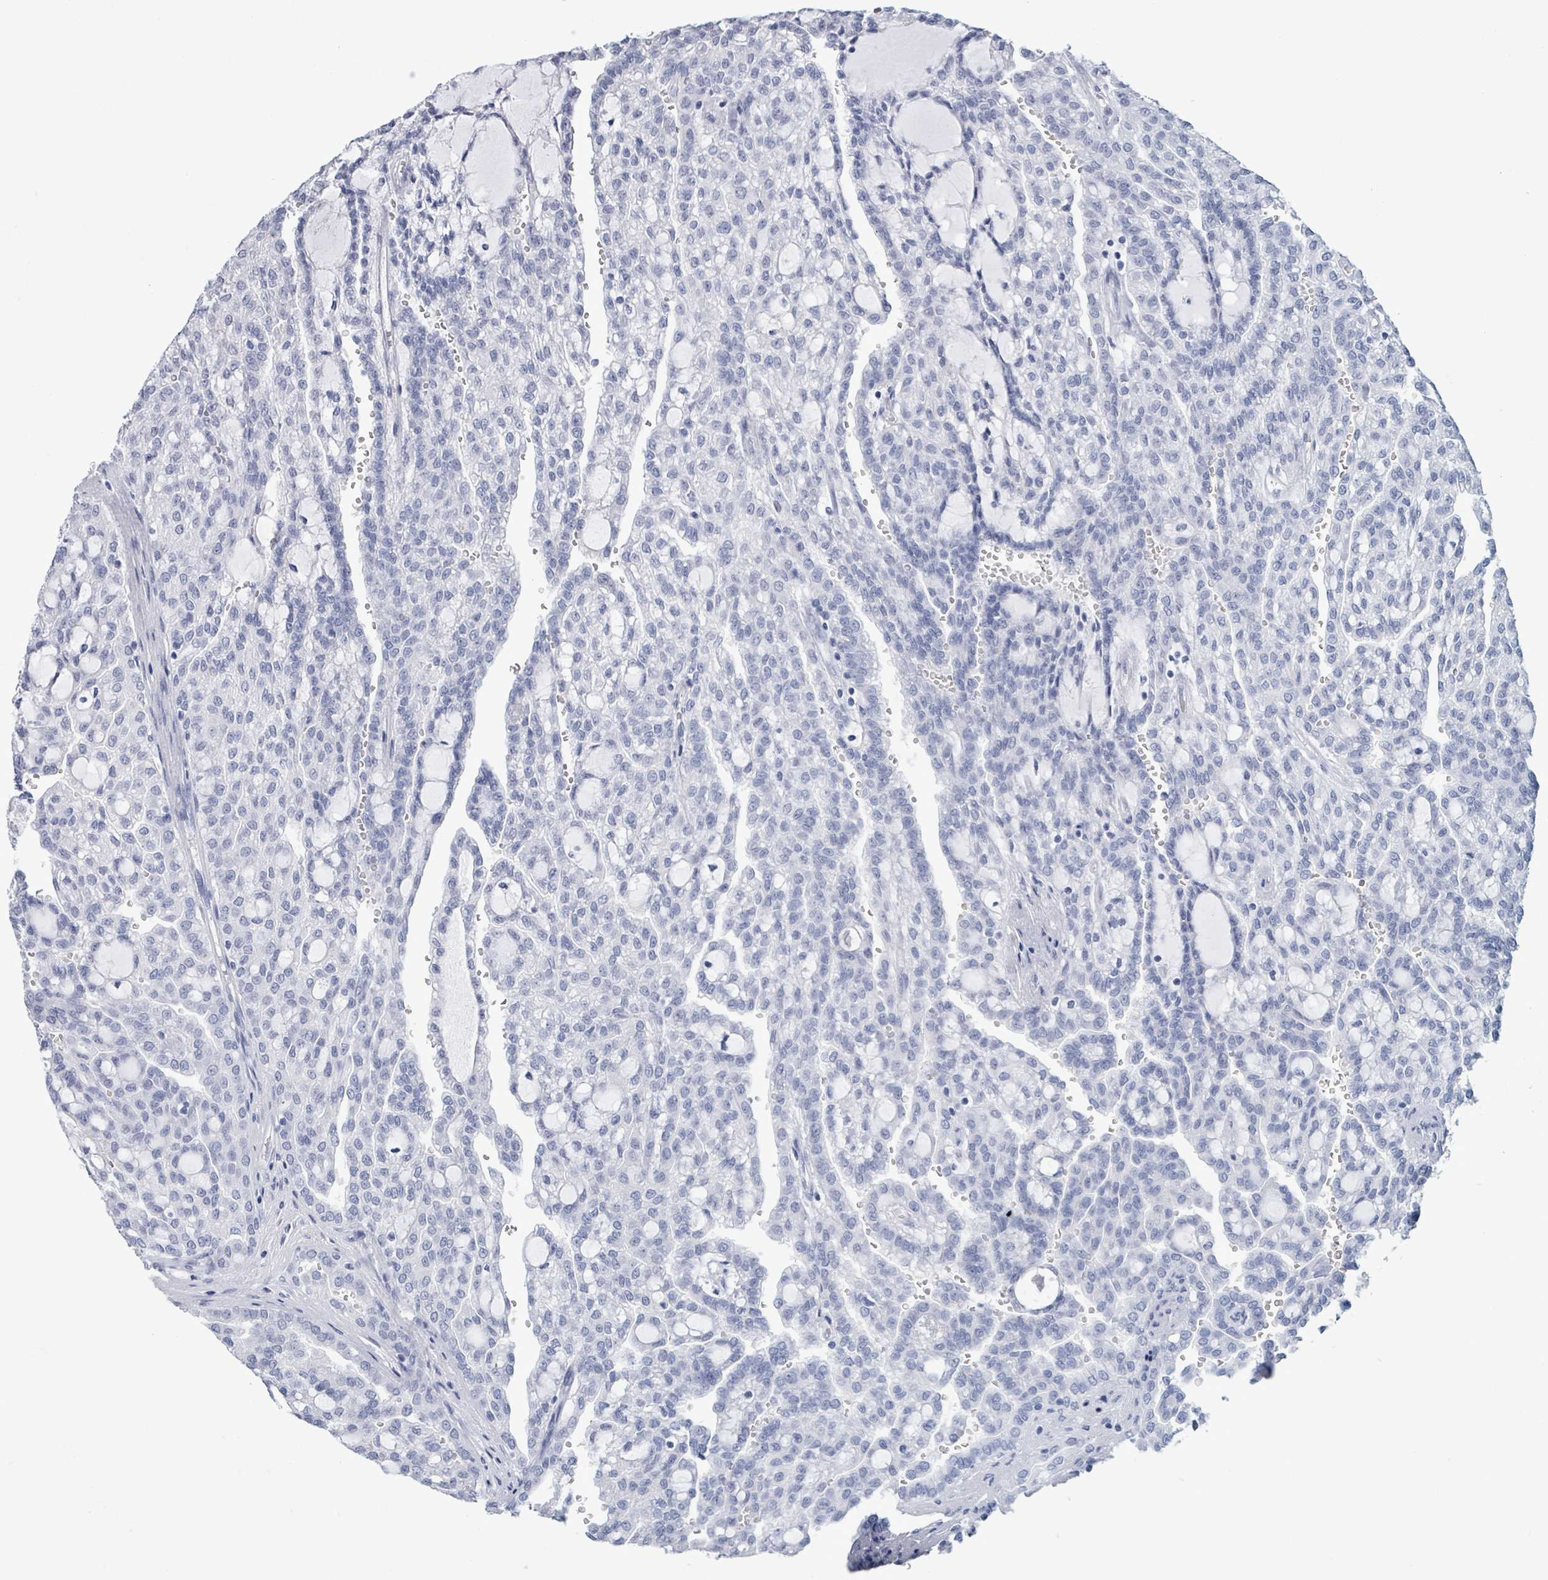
{"staining": {"intensity": "negative", "quantity": "none", "location": "none"}, "tissue": "renal cancer", "cell_type": "Tumor cells", "image_type": "cancer", "snomed": [{"axis": "morphology", "description": "Adenocarcinoma, NOS"}, {"axis": "topography", "description": "Kidney"}], "caption": "Renal adenocarcinoma was stained to show a protein in brown. There is no significant positivity in tumor cells. Nuclei are stained in blue.", "gene": "NKX2-1", "patient": {"sex": "male", "age": 63}}